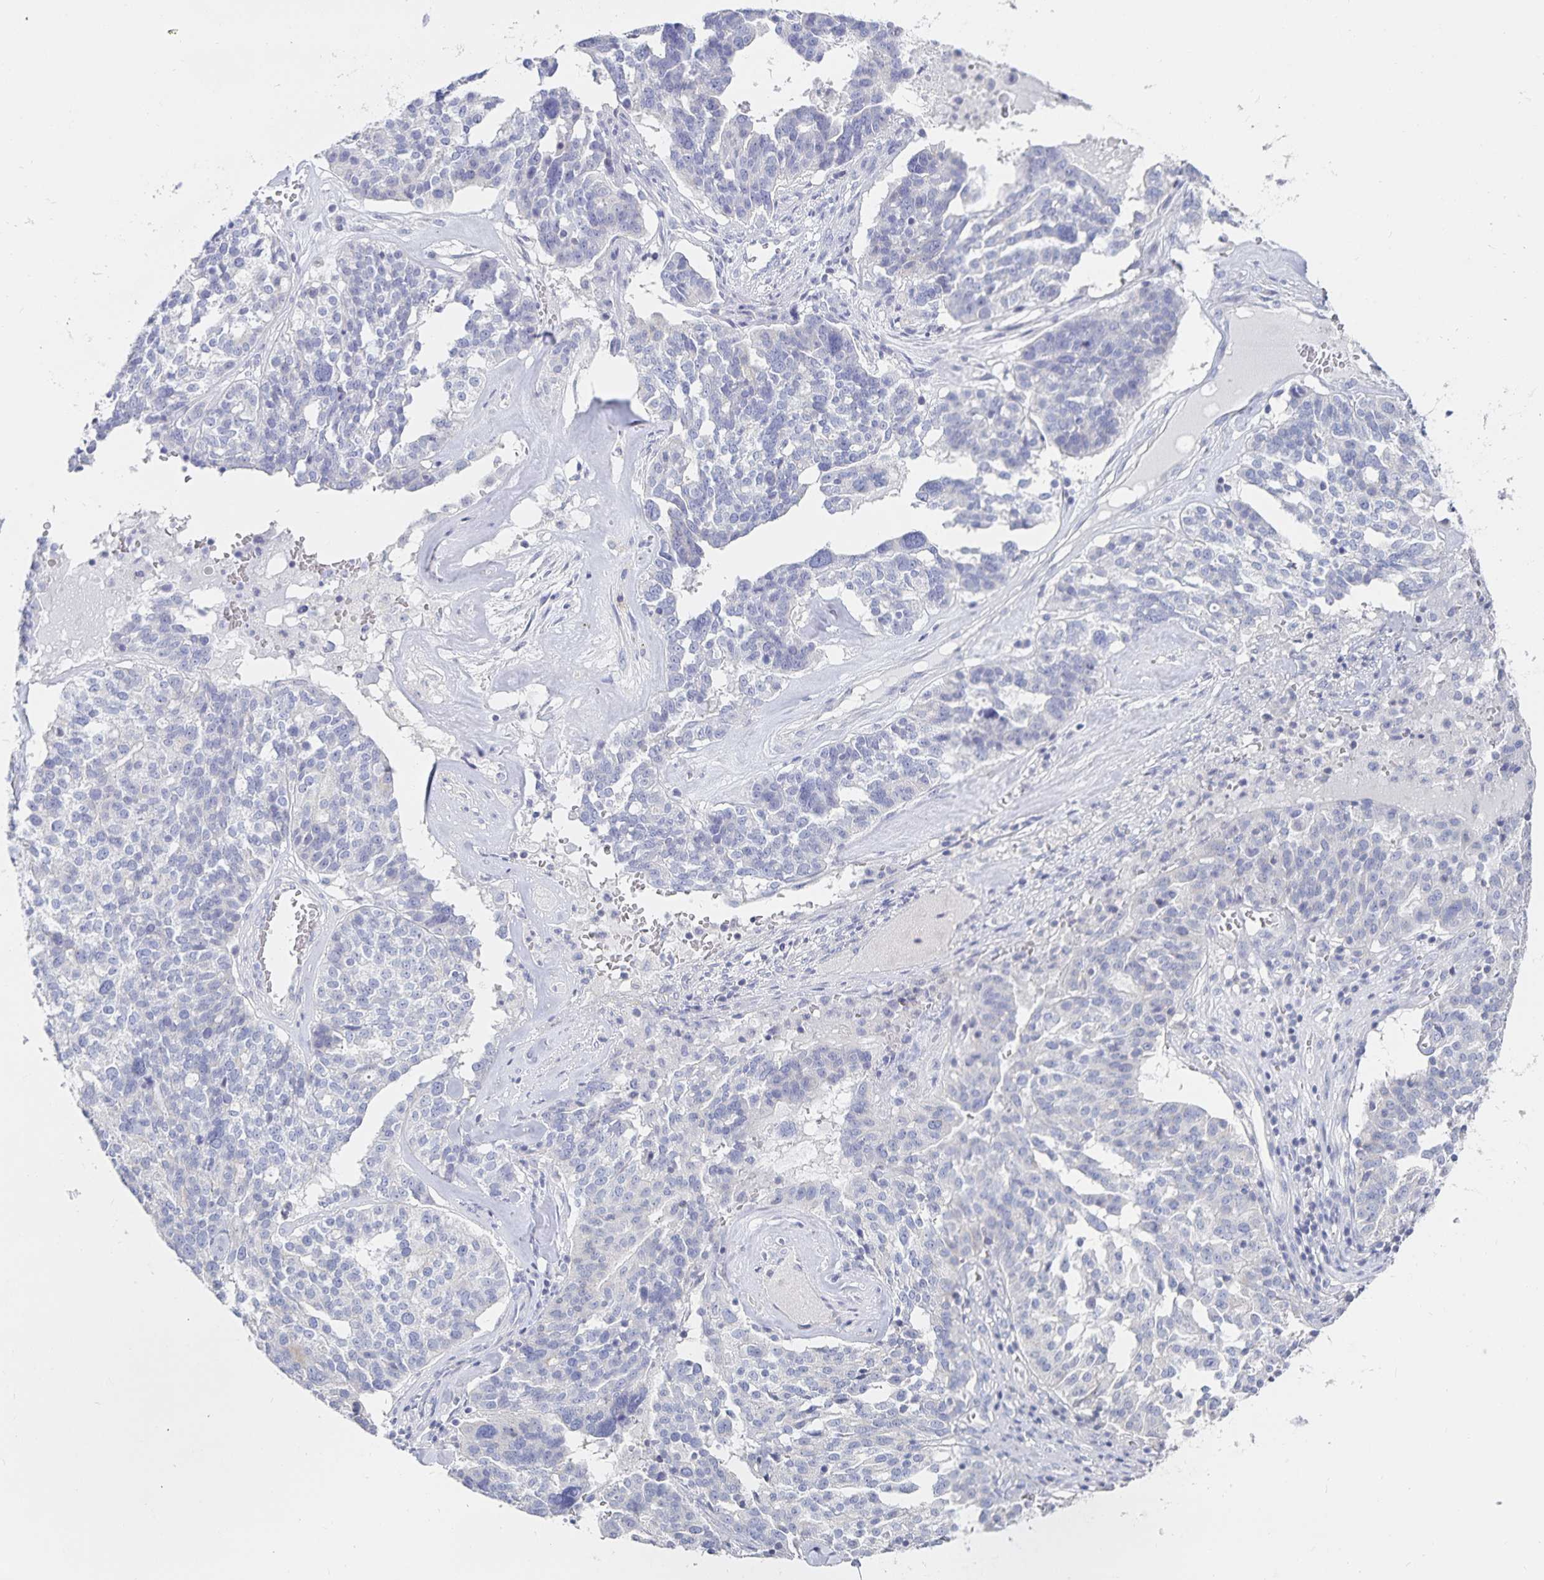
{"staining": {"intensity": "negative", "quantity": "none", "location": "none"}, "tissue": "ovarian cancer", "cell_type": "Tumor cells", "image_type": "cancer", "snomed": [{"axis": "morphology", "description": "Cystadenocarcinoma, serous, NOS"}, {"axis": "topography", "description": "Ovary"}], "caption": "An IHC image of serous cystadenocarcinoma (ovarian) is shown. There is no staining in tumor cells of serous cystadenocarcinoma (ovarian). (DAB (3,3'-diaminobenzidine) immunohistochemistry with hematoxylin counter stain).", "gene": "SFTPA1", "patient": {"sex": "female", "age": 59}}